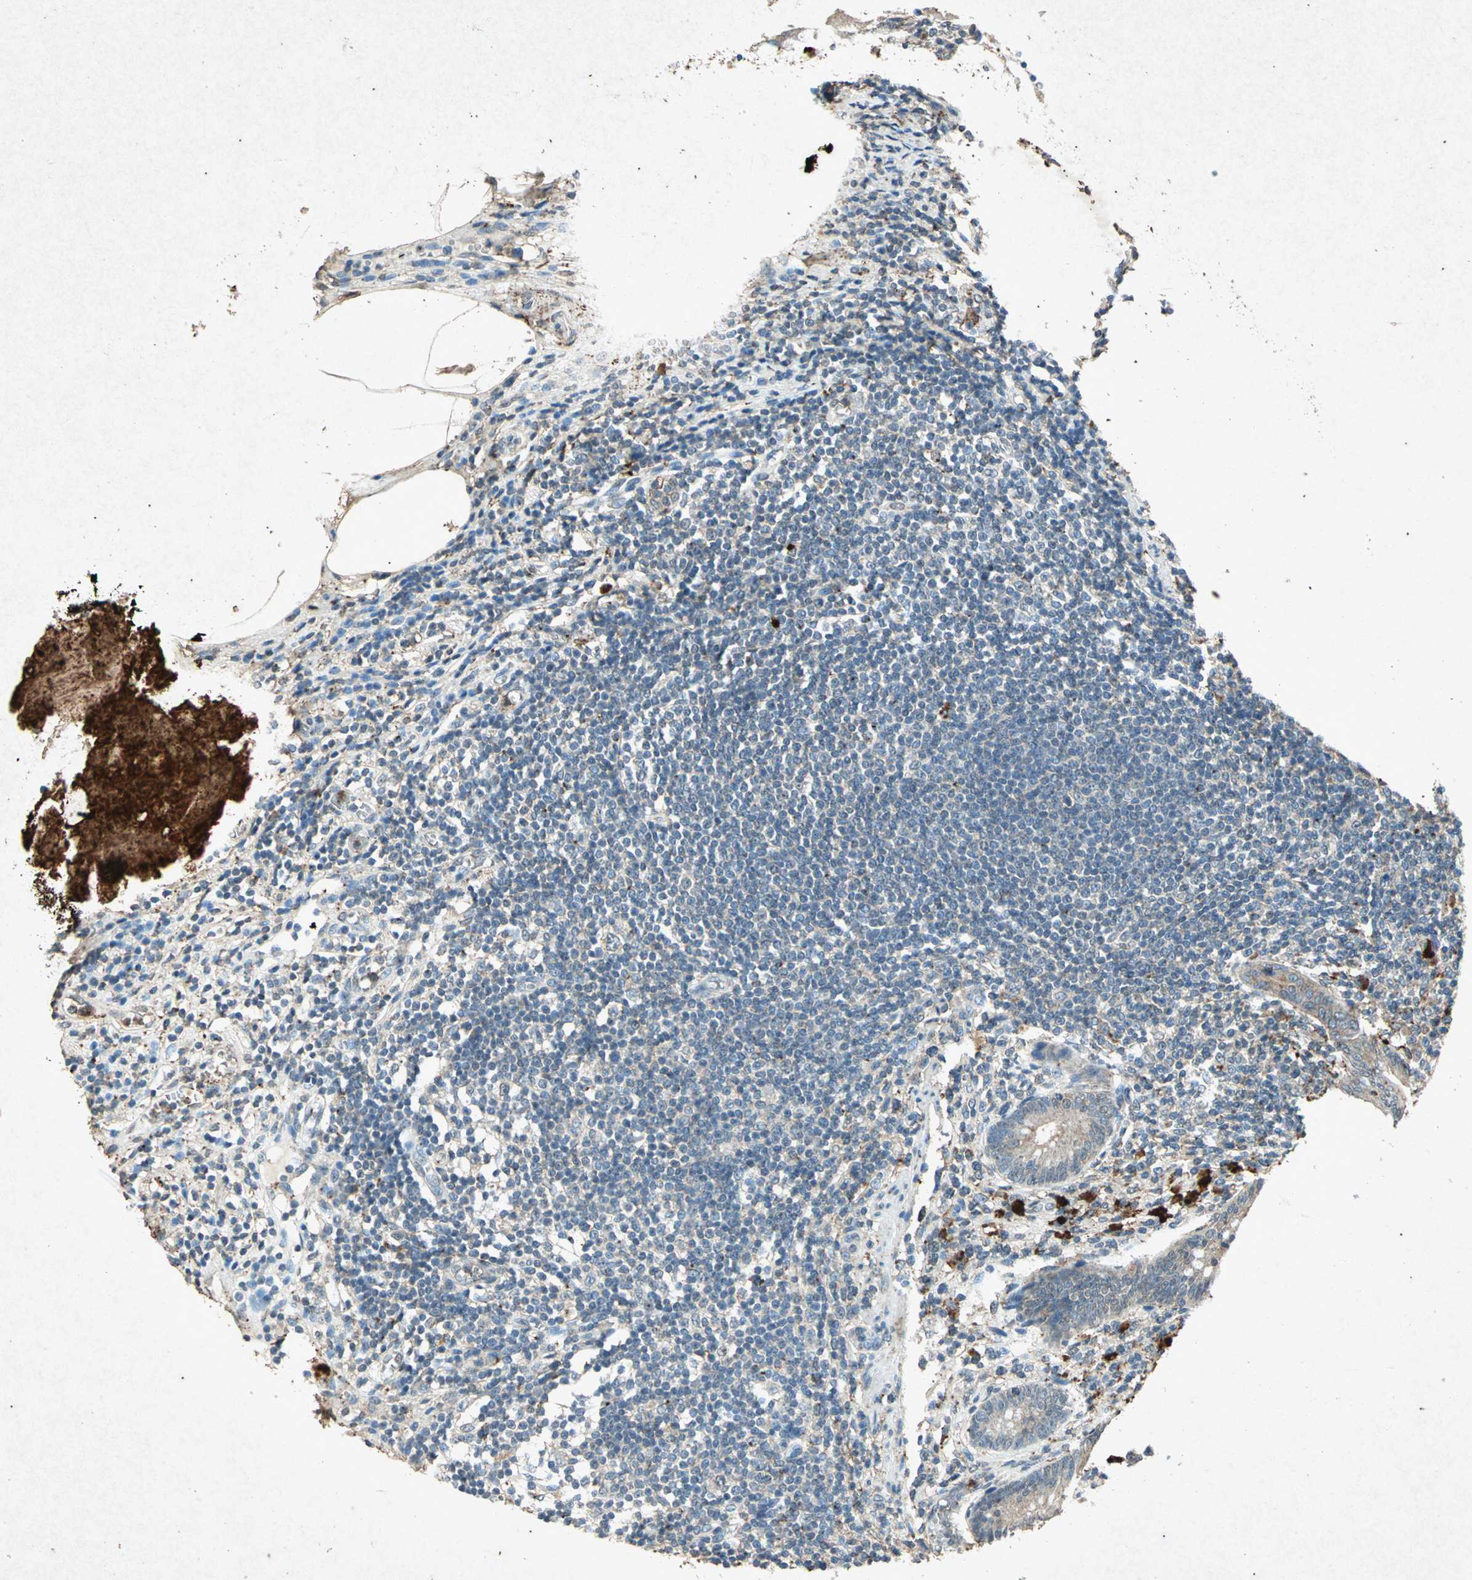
{"staining": {"intensity": "strong", "quantity": "25%-75%", "location": "cytoplasmic/membranous"}, "tissue": "appendix", "cell_type": "Glandular cells", "image_type": "normal", "snomed": [{"axis": "morphology", "description": "Normal tissue, NOS"}, {"axis": "morphology", "description": "Inflammation, NOS"}, {"axis": "topography", "description": "Appendix"}], "caption": "DAB immunohistochemical staining of normal human appendix demonstrates strong cytoplasmic/membranous protein staining in about 25%-75% of glandular cells. Using DAB (brown) and hematoxylin (blue) stains, captured at high magnification using brightfield microscopy.", "gene": "PSEN1", "patient": {"sex": "male", "age": 46}}